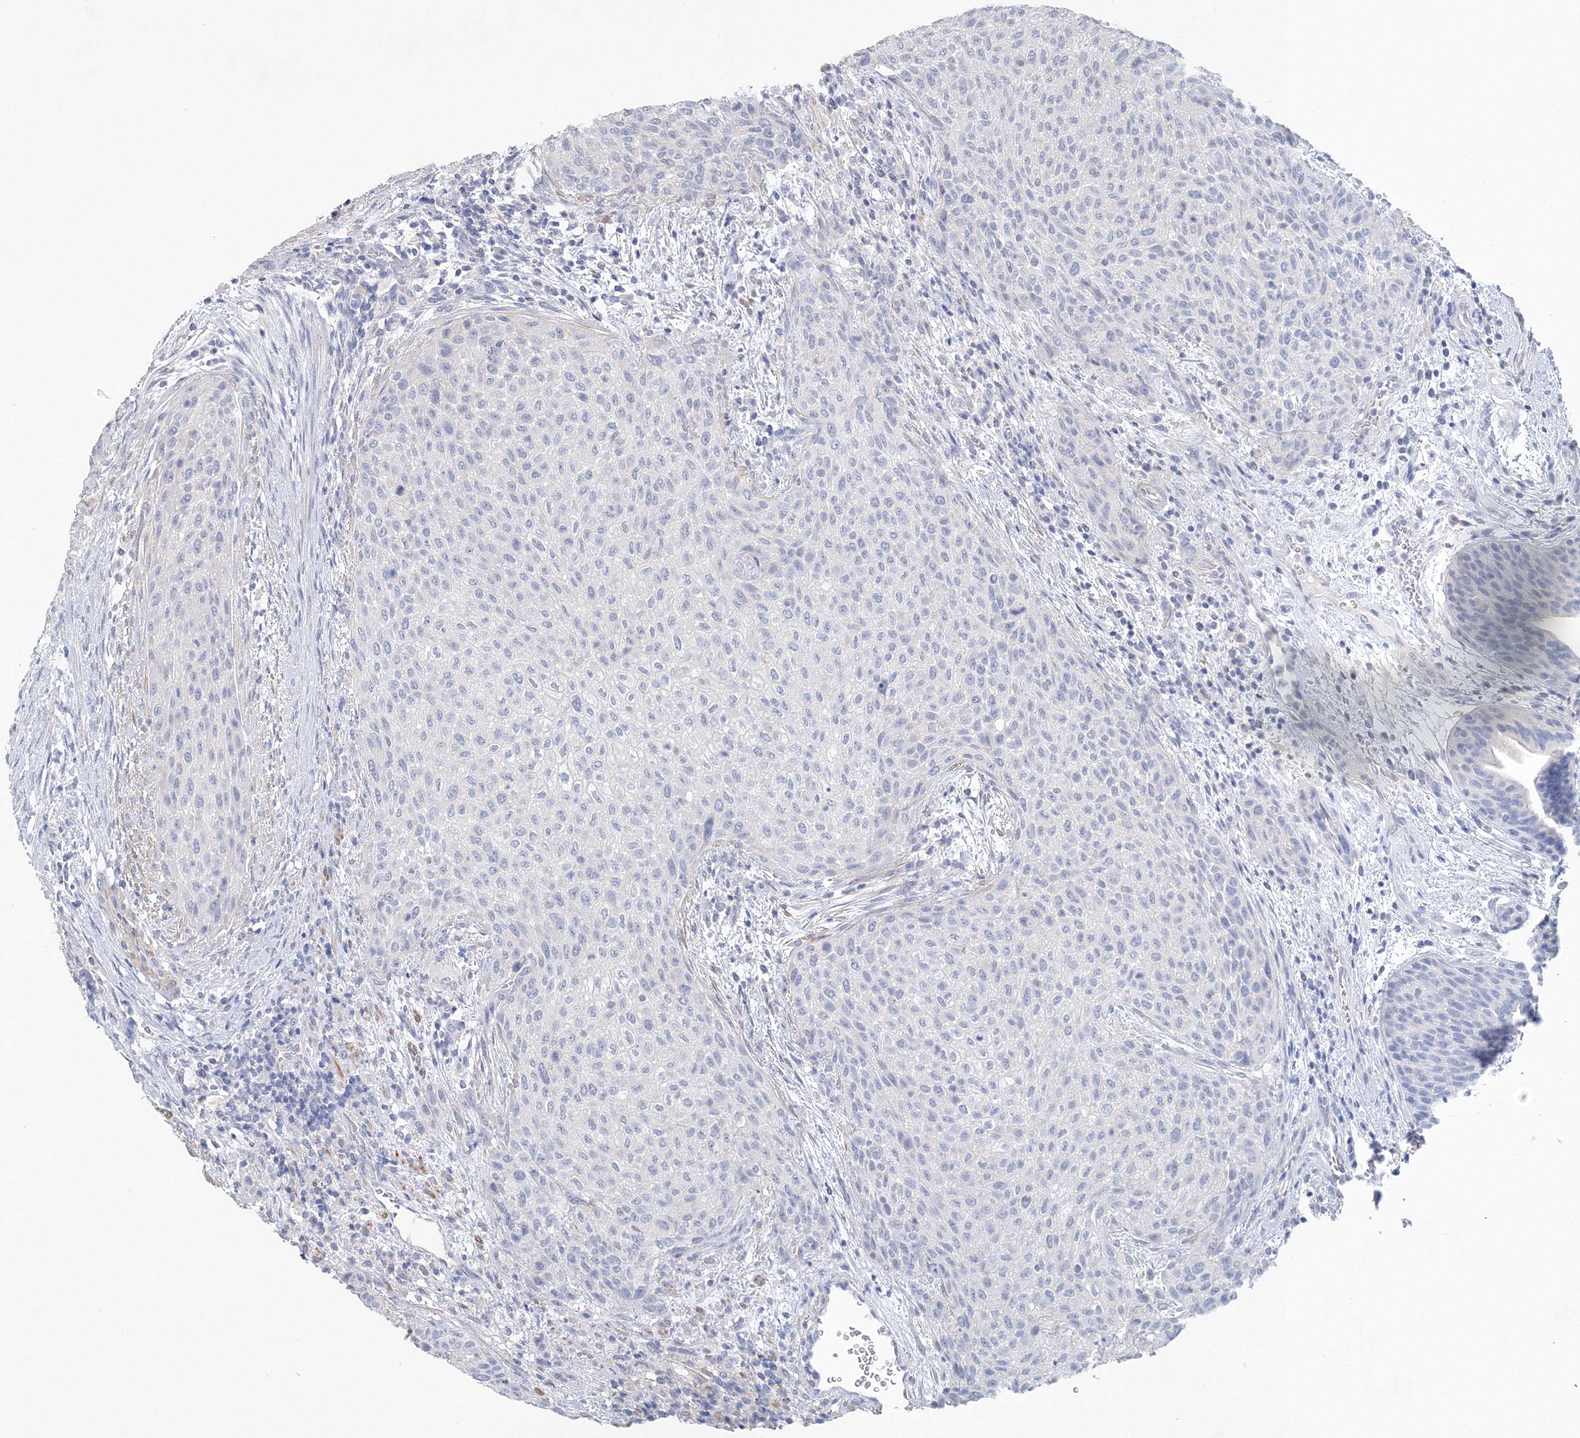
{"staining": {"intensity": "negative", "quantity": "none", "location": "none"}, "tissue": "urothelial cancer", "cell_type": "Tumor cells", "image_type": "cancer", "snomed": [{"axis": "morphology", "description": "Urothelial carcinoma, High grade"}, {"axis": "topography", "description": "Urinary bladder"}], "caption": "A high-resolution photomicrograph shows IHC staining of urothelial cancer, which shows no significant positivity in tumor cells. (Brightfield microscopy of DAB (3,3'-diaminobenzidine) immunohistochemistry (IHC) at high magnification).", "gene": "OSBPL6", "patient": {"sex": "male", "age": 35}}